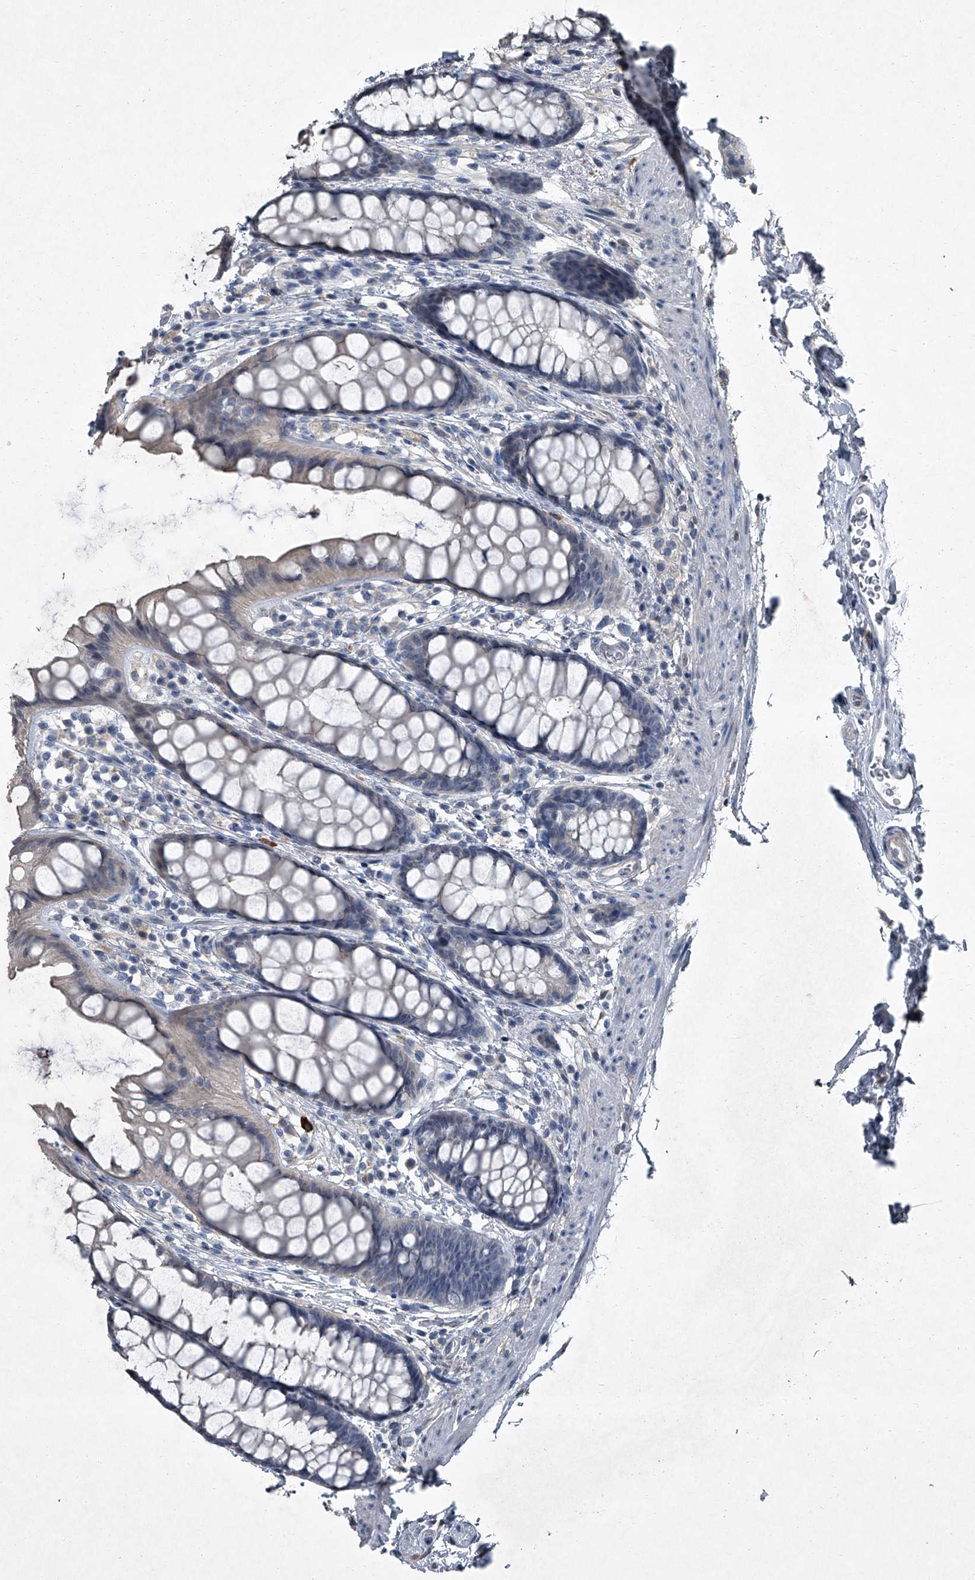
{"staining": {"intensity": "negative", "quantity": "none", "location": "none"}, "tissue": "rectum", "cell_type": "Glandular cells", "image_type": "normal", "snomed": [{"axis": "morphology", "description": "Normal tissue, NOS"}, {"axis": "topography", "description": "Rectum"}], "caption": "DAB immunohistochemical staining of normal human rectum reveals no significant positivity in glandular cells. Nuclei are stained in blue.", "gene": "HEPHL1", "patient": {"sex": "female", "age": 65}}